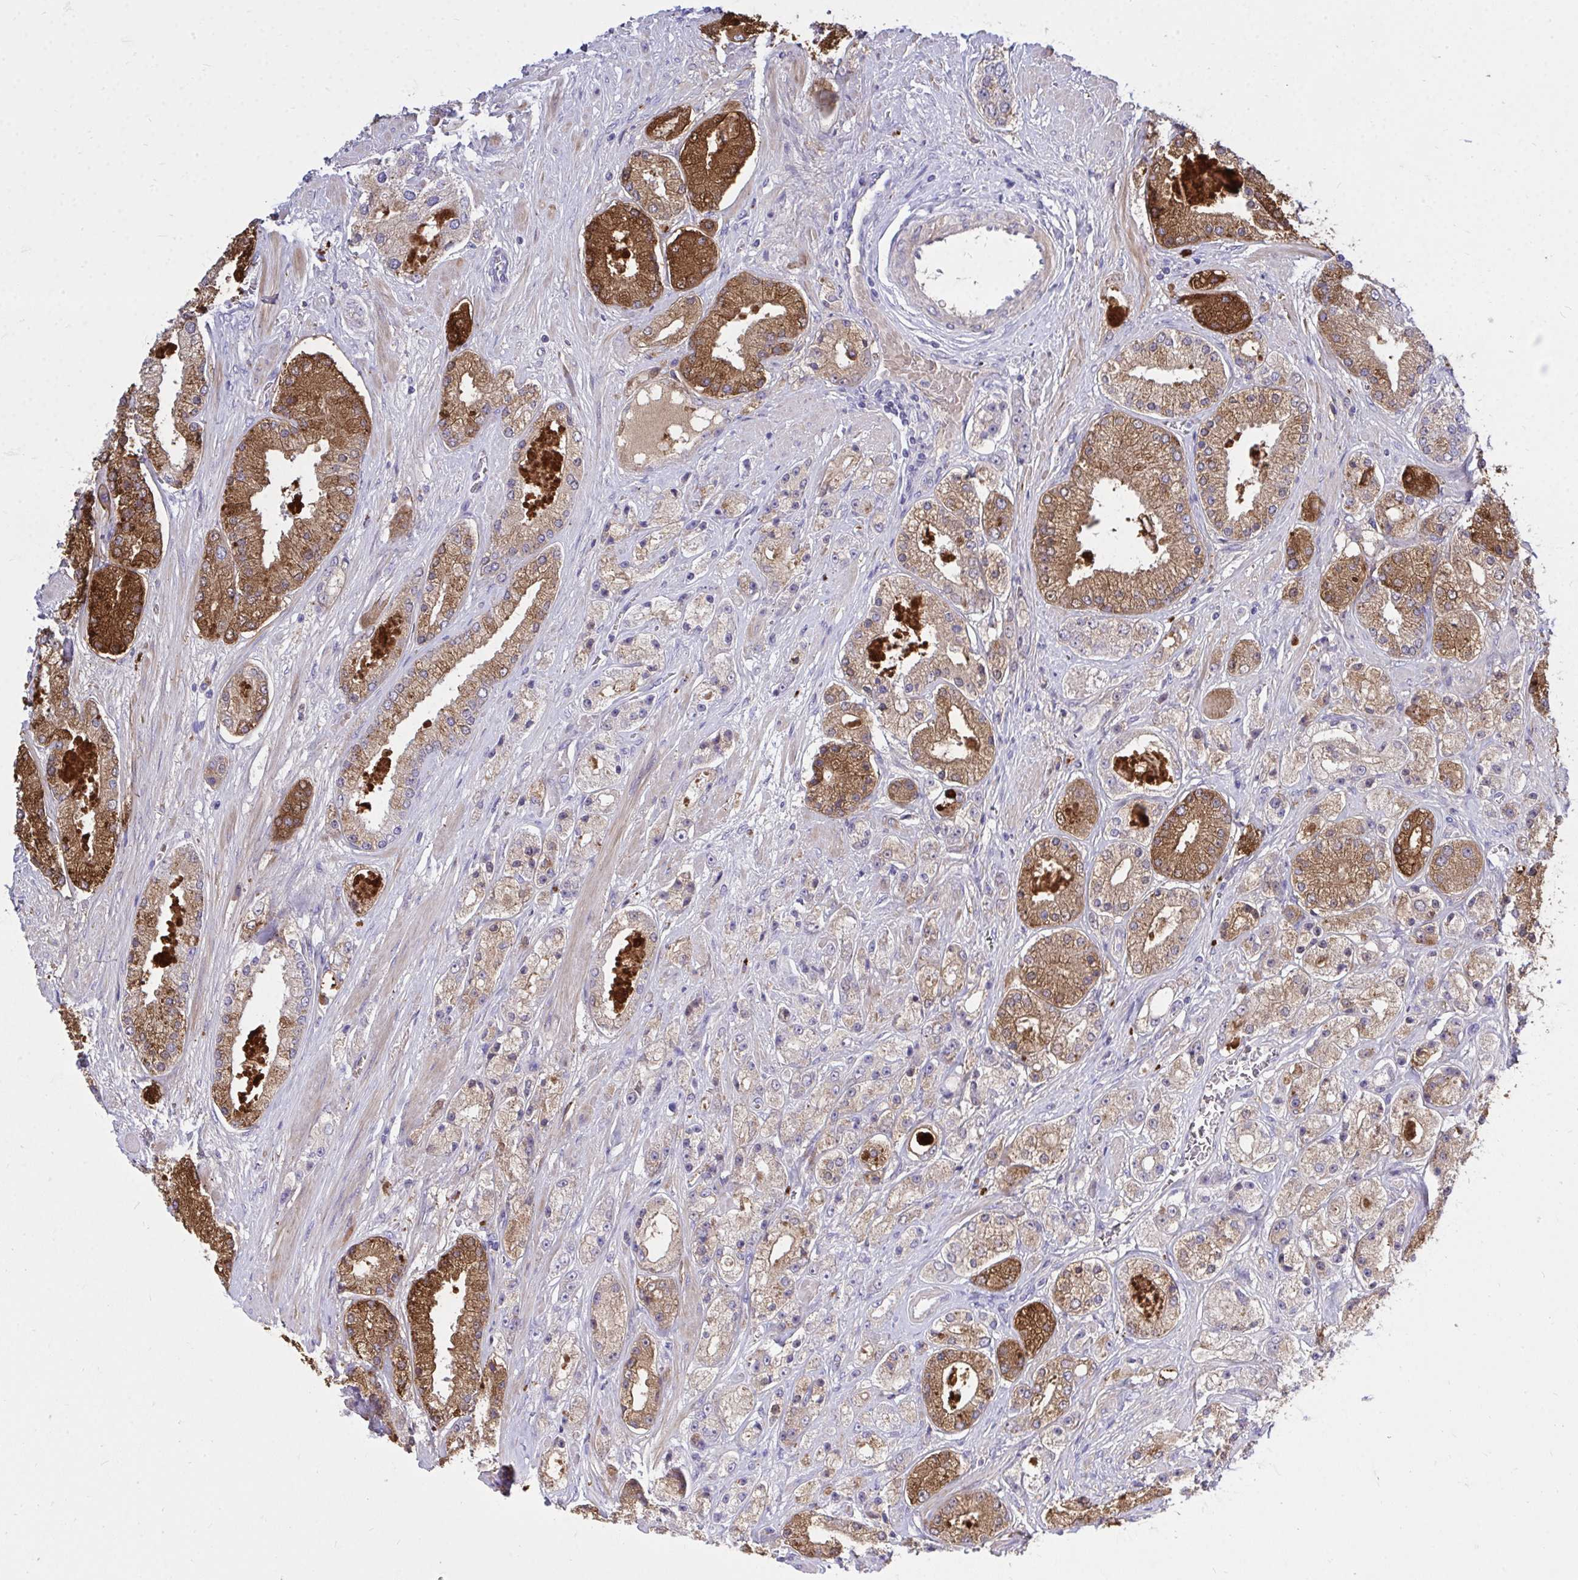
{"staining": {"intensity": "moderate", "quantity": "25%-75%", "location": "cytoplasmic/membranous"}, "tissue": "prostate cancer", "cell_type": "Tumor cells", "image_type": "cancer", "snomed": [{"axis": "morphology", "description": "Adenocarcinoma, High grade"}, {"axis": "topography", "description": "Prostate"}], "caption": "Human prostate high-grade adenocarcinoma stained with a protein marker displays moderate staining in tumor cells.", "gene": "TP53I11", "patient": {"sex": "male", "age": 67}}